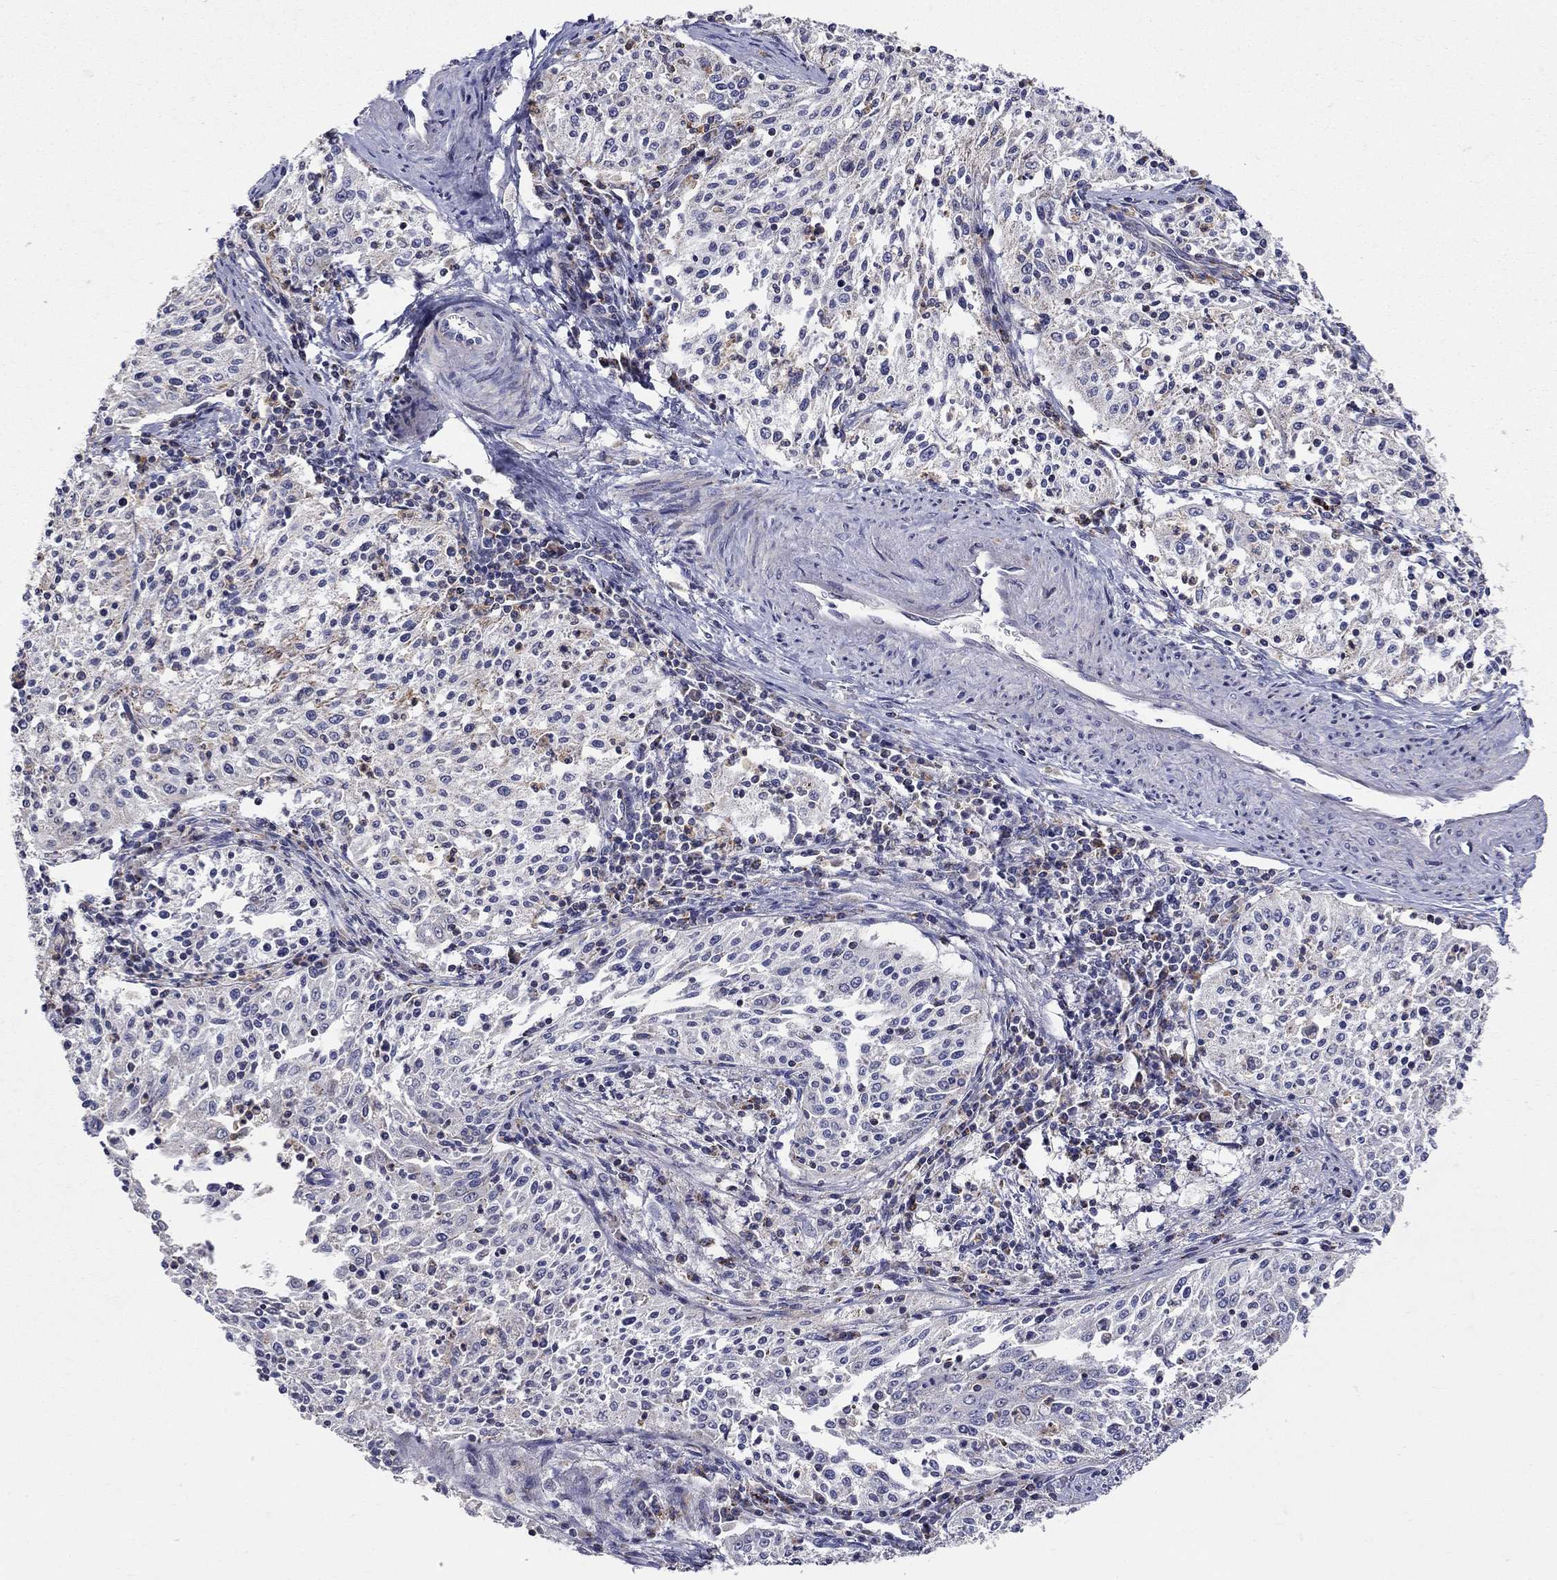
{"staining": {"intensity": "strong", "quantity": "<25%", "location": "cytoplasmic/membranous"}, "tissue": "cervical cancer", "cell_type": "Tumor cells", "image_type": "cancer", "snomed": [{"axis": "morphology", "description": "Squamous cell carcinoma, NOS"}, {"axis": "topography", "description": "Cervix"}], "caption": "Brown immunohistochemical staining in human cervical cancer displays strong cytoplasmic/membranous expression in approximately <25% of tumor cells.", "gene": "HMX2", "patient": {"sex": "female", "age": 41}}